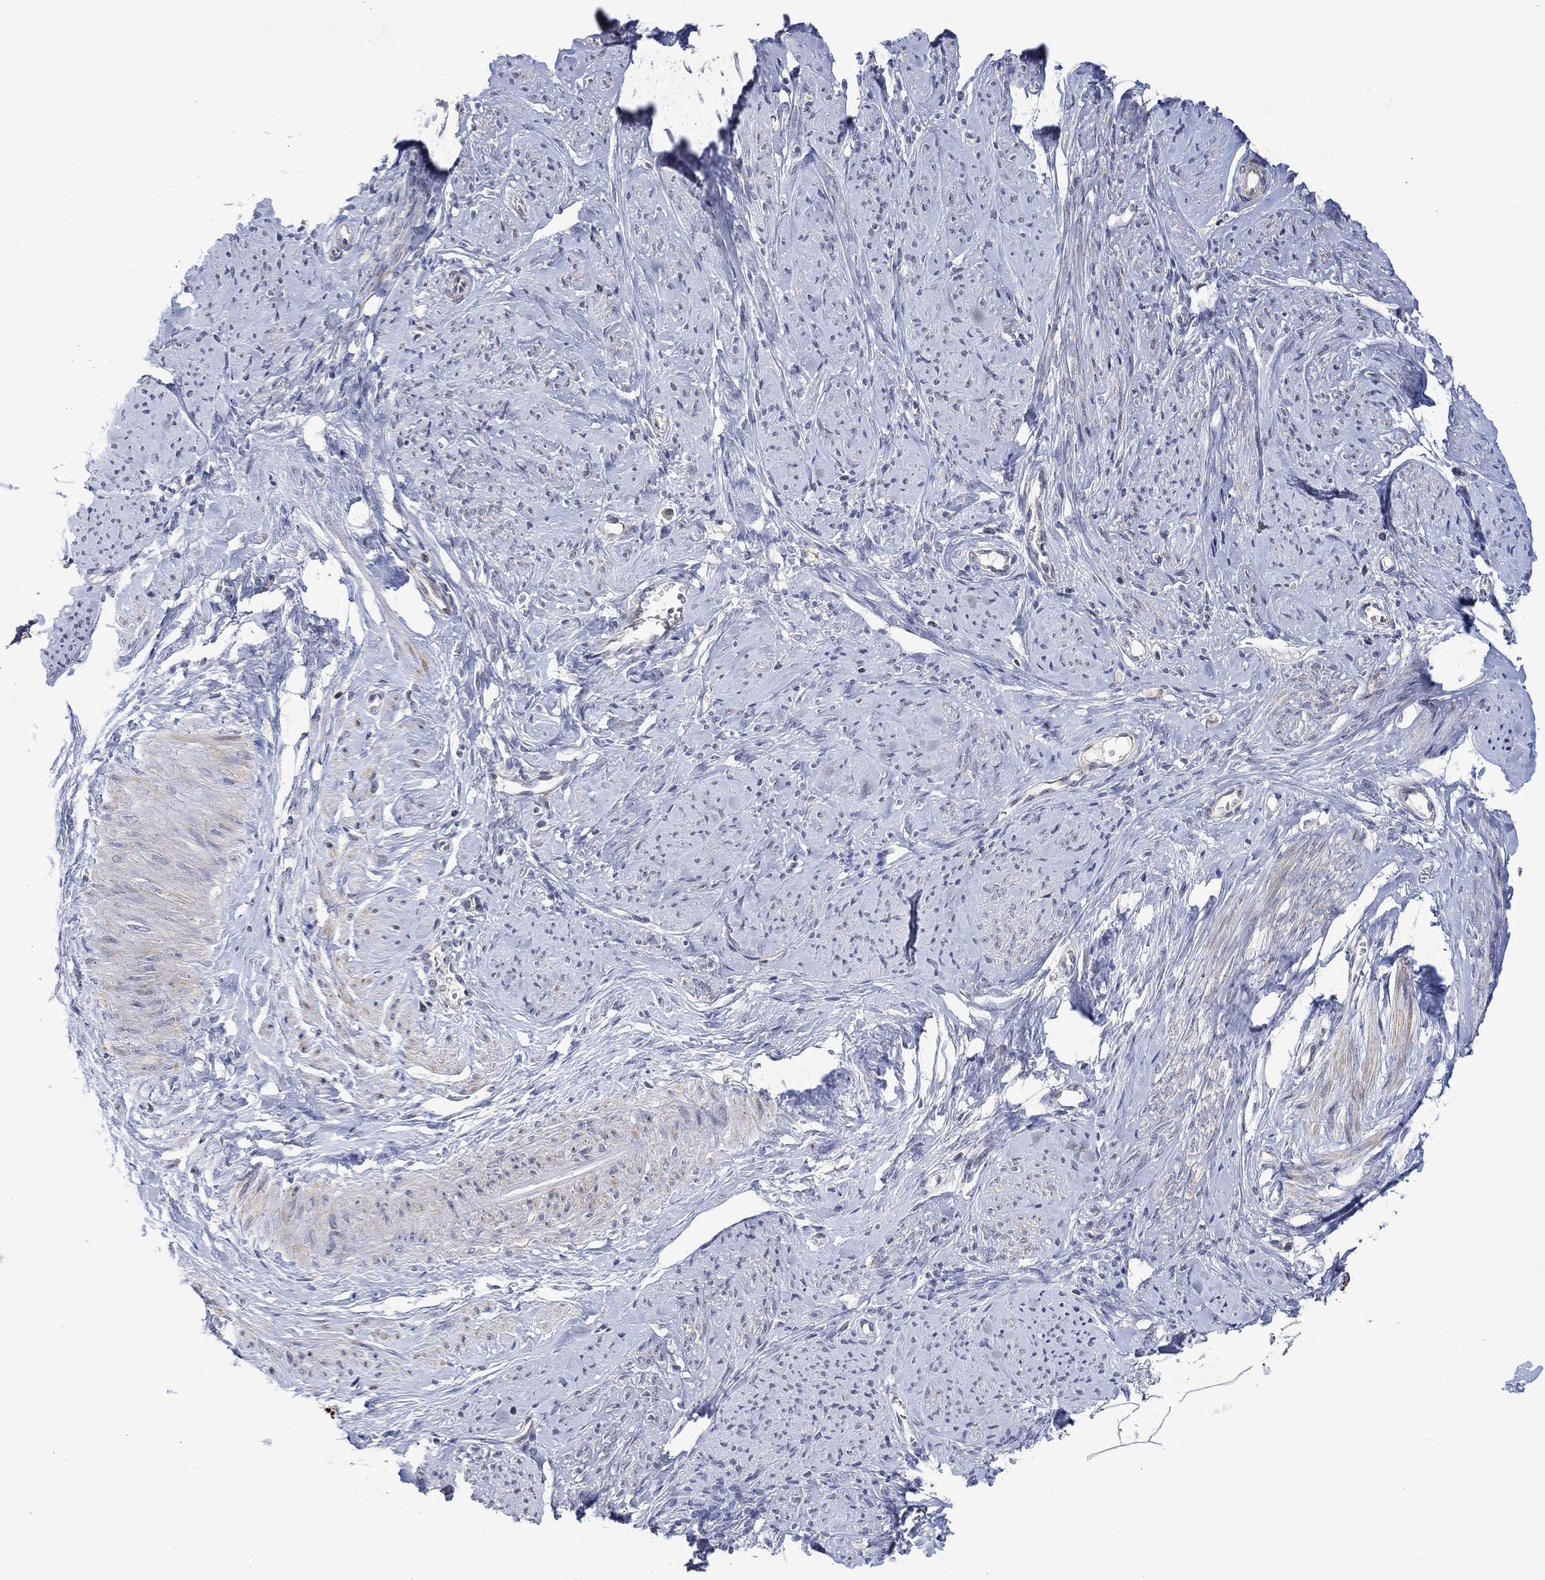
{"staining": {"intensity": "strong", "quantity": "<25%", "location": "cytoplasmic/membranous"}, "tissue": "smooth muscle", "cell_type": "Smooth muscle cells", "image_type": "normal", "snomed": [{"axis": "morphology", "description": "Normal tissue, NOS"}, {"axis": "topography", "description": "Smooth muscle"}], "caption": "This histopathology image displays immunohistochemistry (IHC) staining of normal human smooth muscle, with medium strong cytoplasmic/membranous positivity in approximately <25% of smooth muscle cells.", "gene": "SLC48A1", "patient": {"sex": "female", "age": 48}}